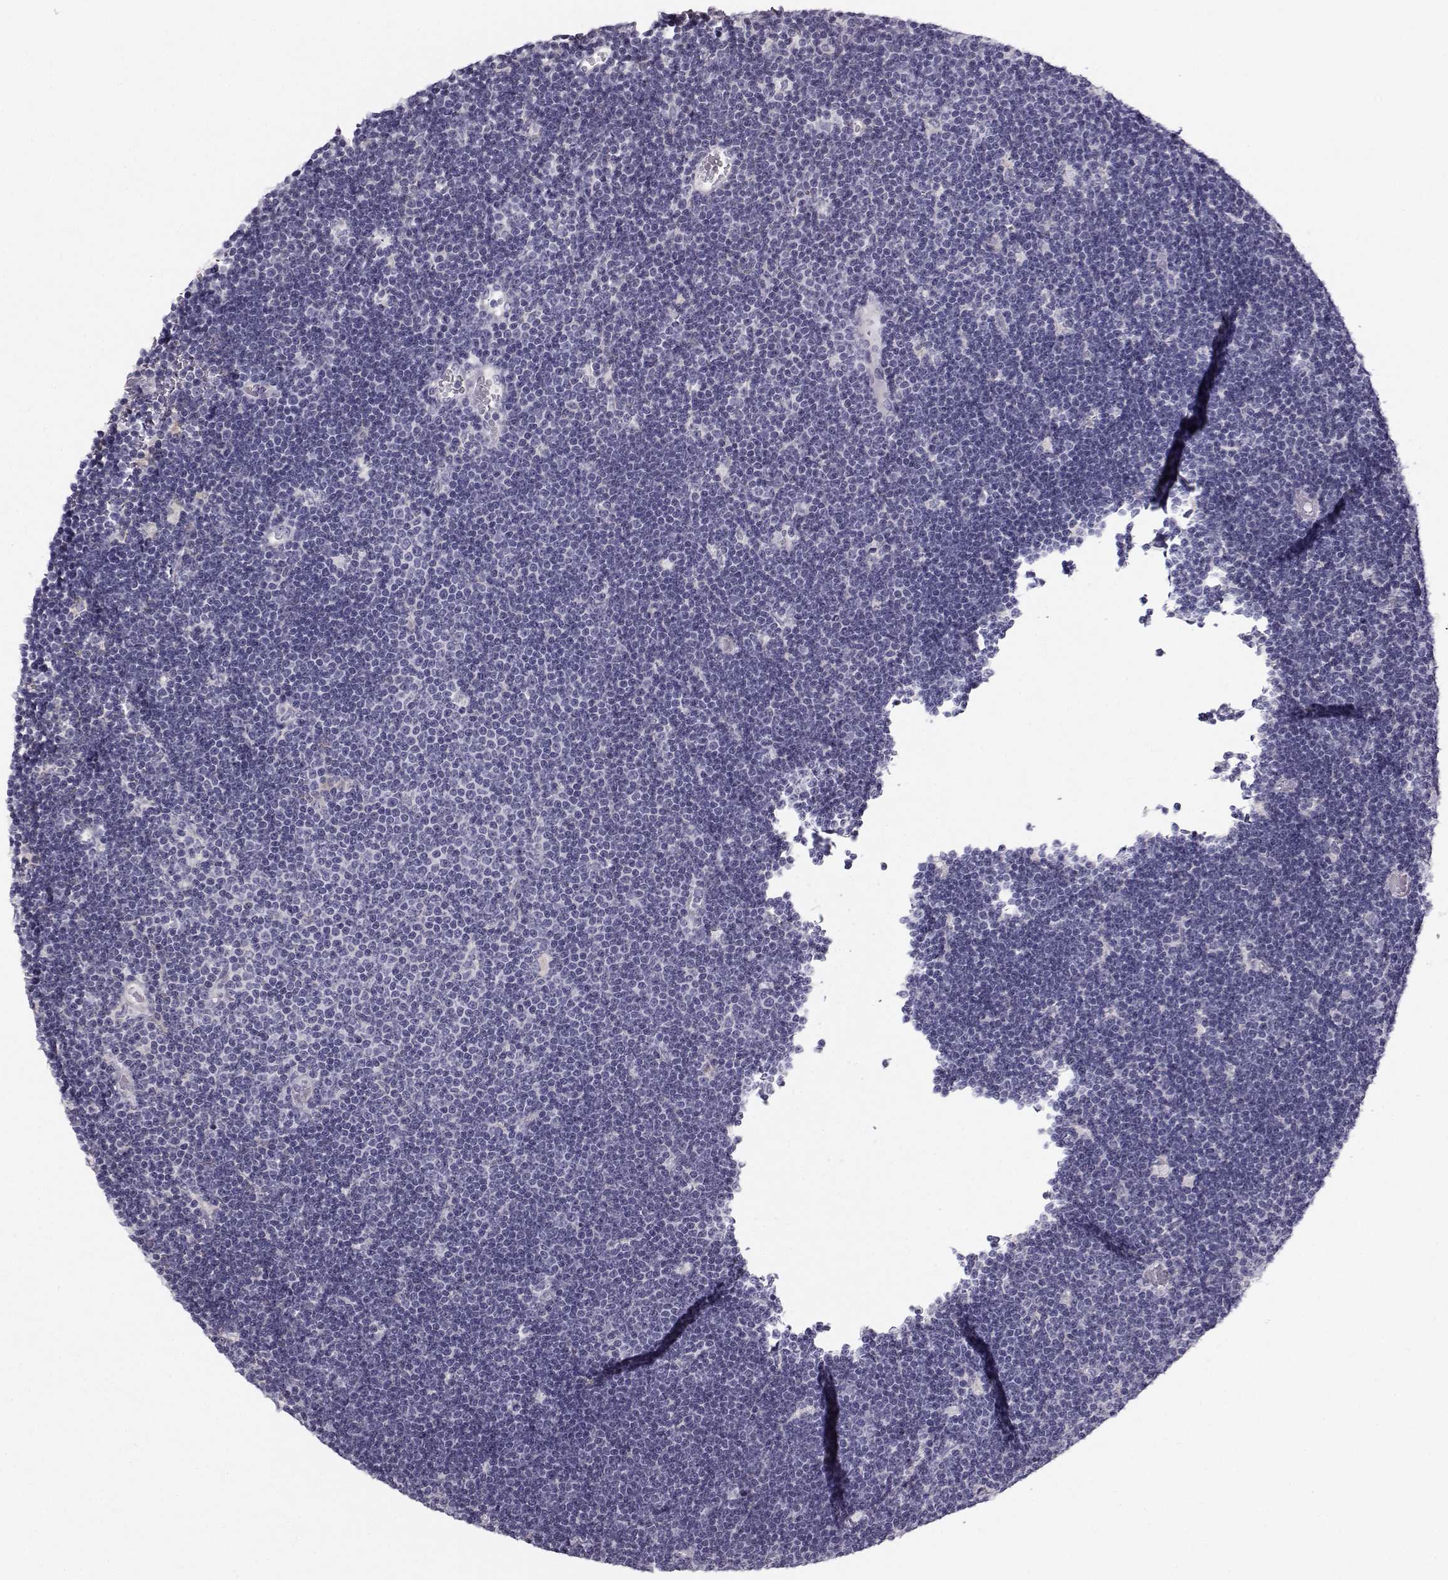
{"staining": {"intensity": "negative", "quantity": "none", "location": "none"}, "tissue": "lymphoma", "cell_type": "Tumor cells", "image_type": "cancer", "snomed": [{"axis": "morphology", "description": "Malignant lymphoma, non-Hodgkin's type, Low grade"}, {"axis": "topography", "description": "Brain"}], "caption": "Tumor cells show no significant protein positivity in lymphoma.", "gene": "SPDYE4", "patient": {"sex": "female", "age": 66}}